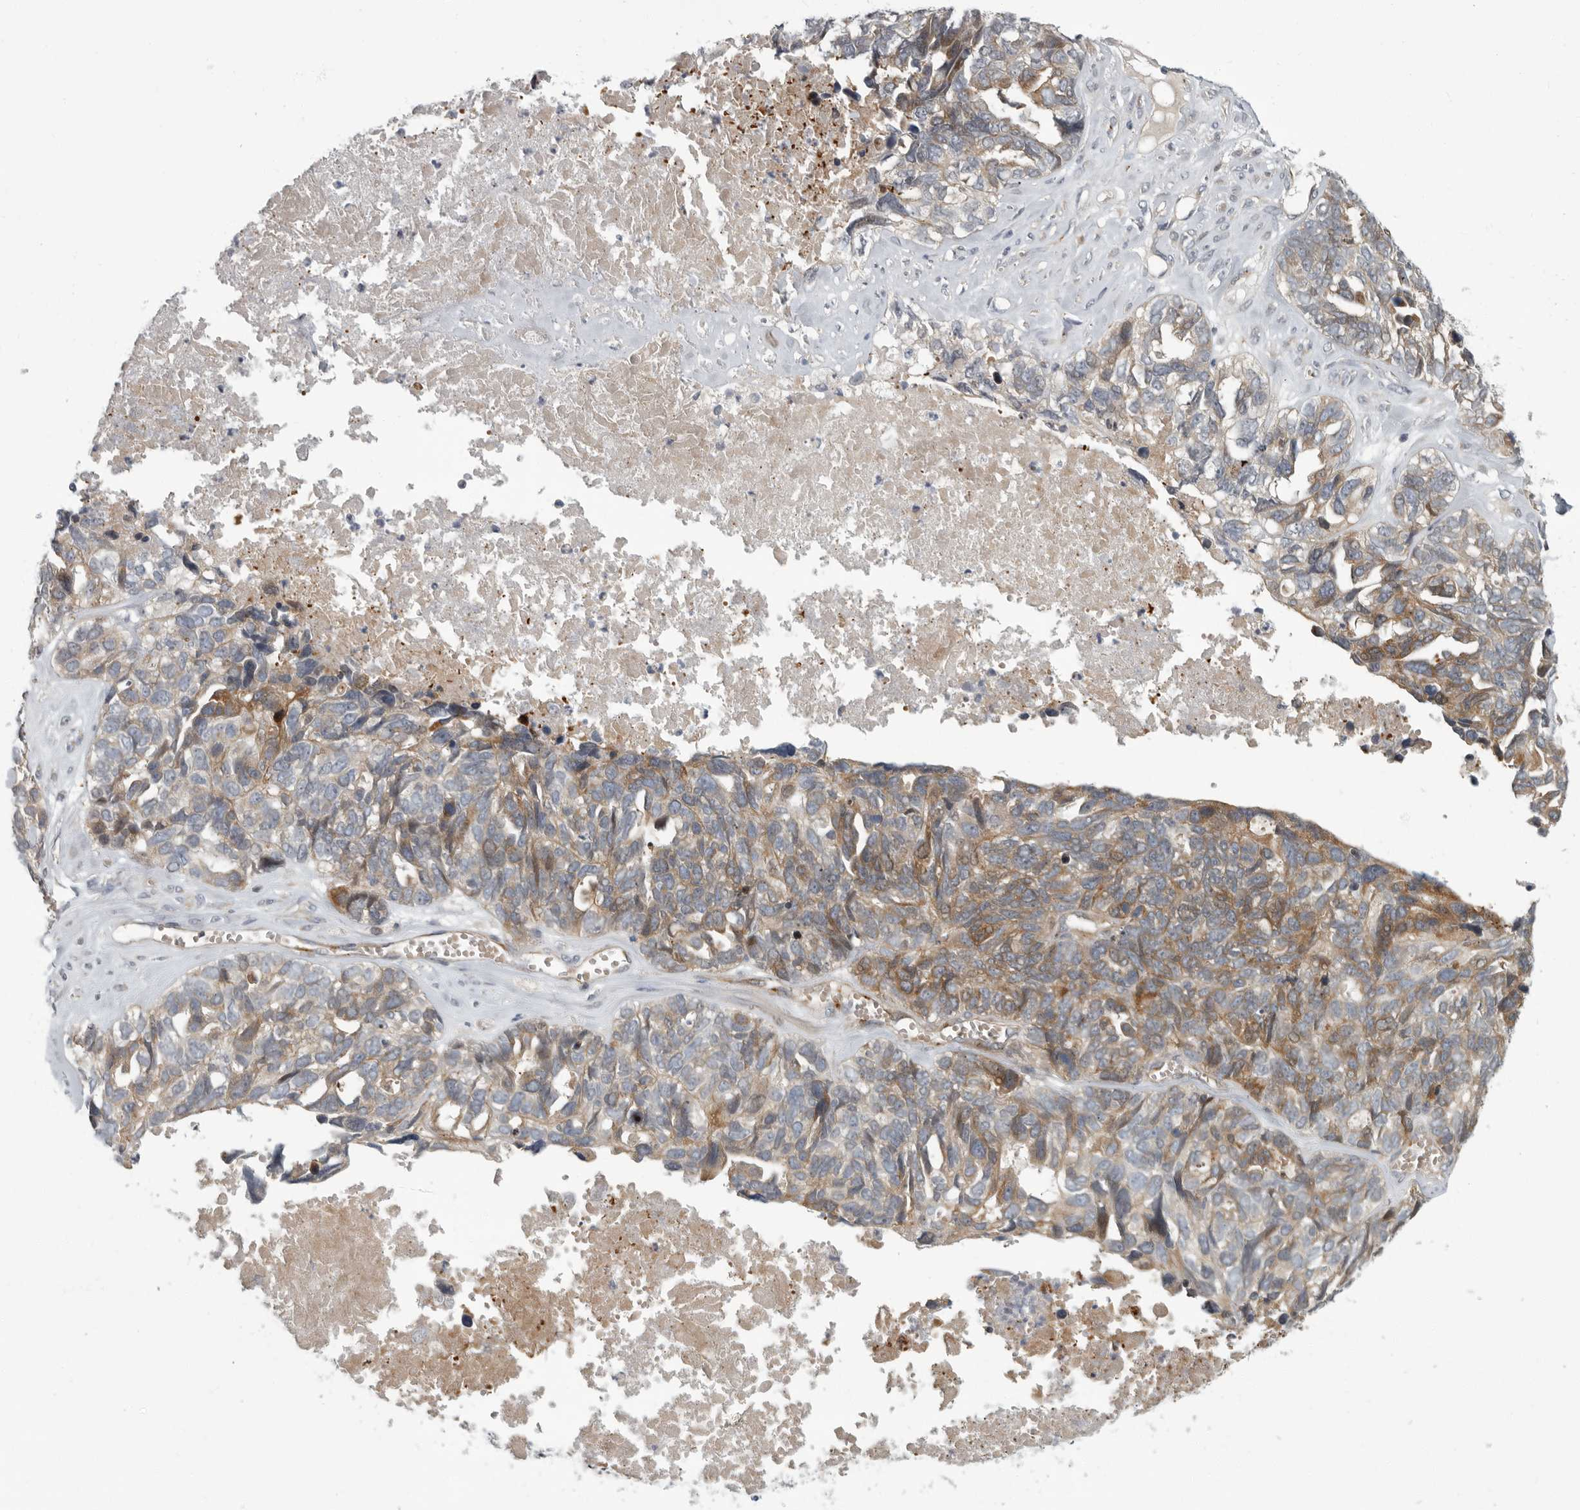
{"staining": {"intensity": "moderate", "quantity": "25%-75%", "location": "cytoplasmic/membranous"}, "tissue": "ovarian cancer", "cell_type": "Tumor cells", "image_type": "cancer", "snomed": [{"axis": "morphology", "description": "Cystadenocarcinoma, serous, NOS"}, {"axis": "topography", "description": "Ovary"}], "caption": "Immunohistochemistry photomicrograph of human ovarian cancer stained for a protein (brown), which demonstrates medium levels of moderate cytoplasmic/membranous staining in about 25%-75% of tumor cells.", "gene": "PDE7A", "patient": {"sex": "female", "age": 79}}